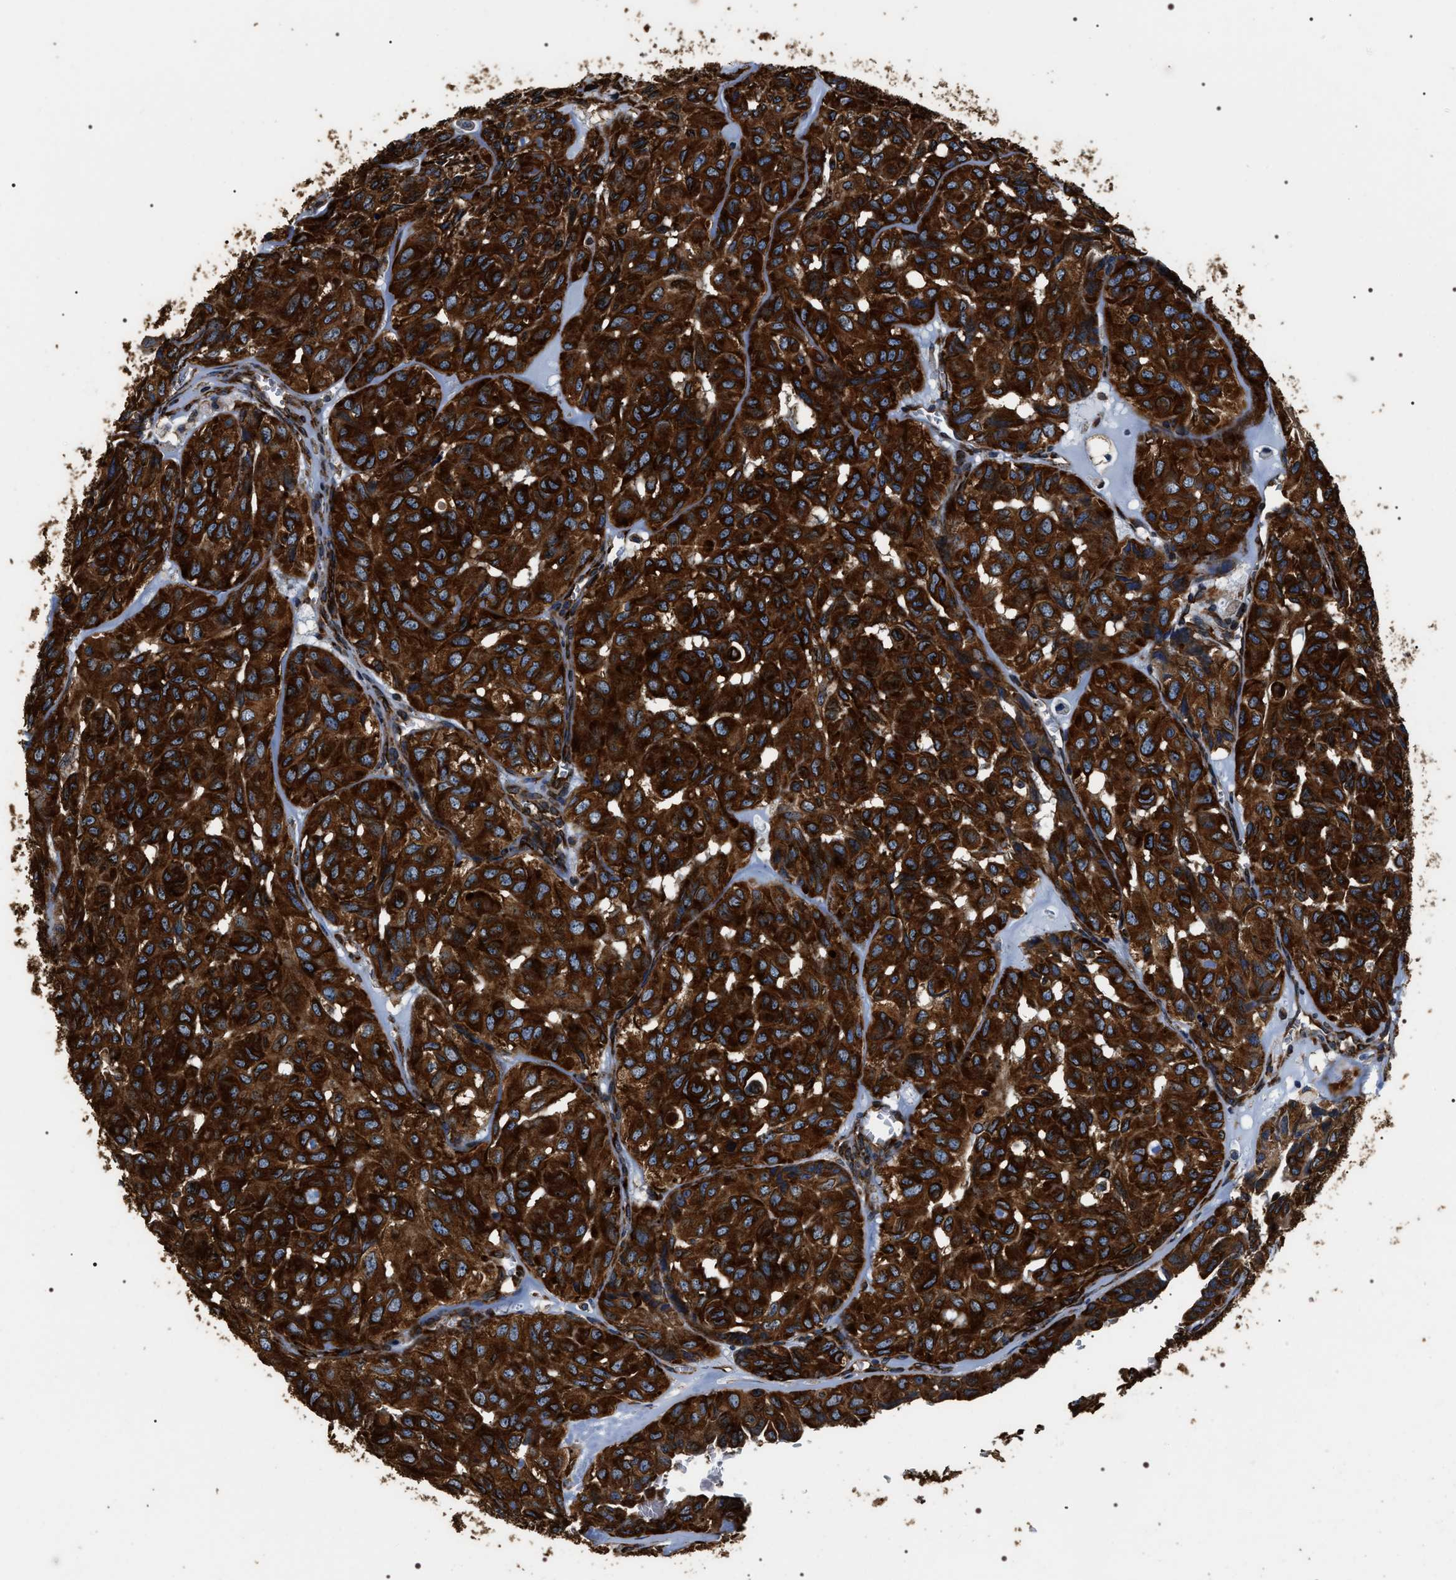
{"staining": {"intensity": "strong", "quantity": ">75%", "location": "cytoplasmic/membranous"}, "tissue": "head and neck cancer", "cell_type": "Tumor cells", "image_type": "cancer", "snomed": [{"axis": "morphology", "description": "Adenocarcinoma, NOS"}, {"axis": "topography", "description": "Salivary gland, NOS"}, {"axis": "topography", "description": "Head-Neck"}], "caption": "High-magnification brightfield microscopy of head and neck cancer (adenocarcinoma) stained with DAB (3,3'-diaminobenzidine) (brown) and counterstained with hematoxylin (blue). tumor cells exhibit strong cytoplasmic/membranous staining is present in approximately>75% of cells. (DAB = brown stain, brightfield microscopy at high magnification).", "gene": "KTN1", "patient": {"sex": "female", "age": 76}}